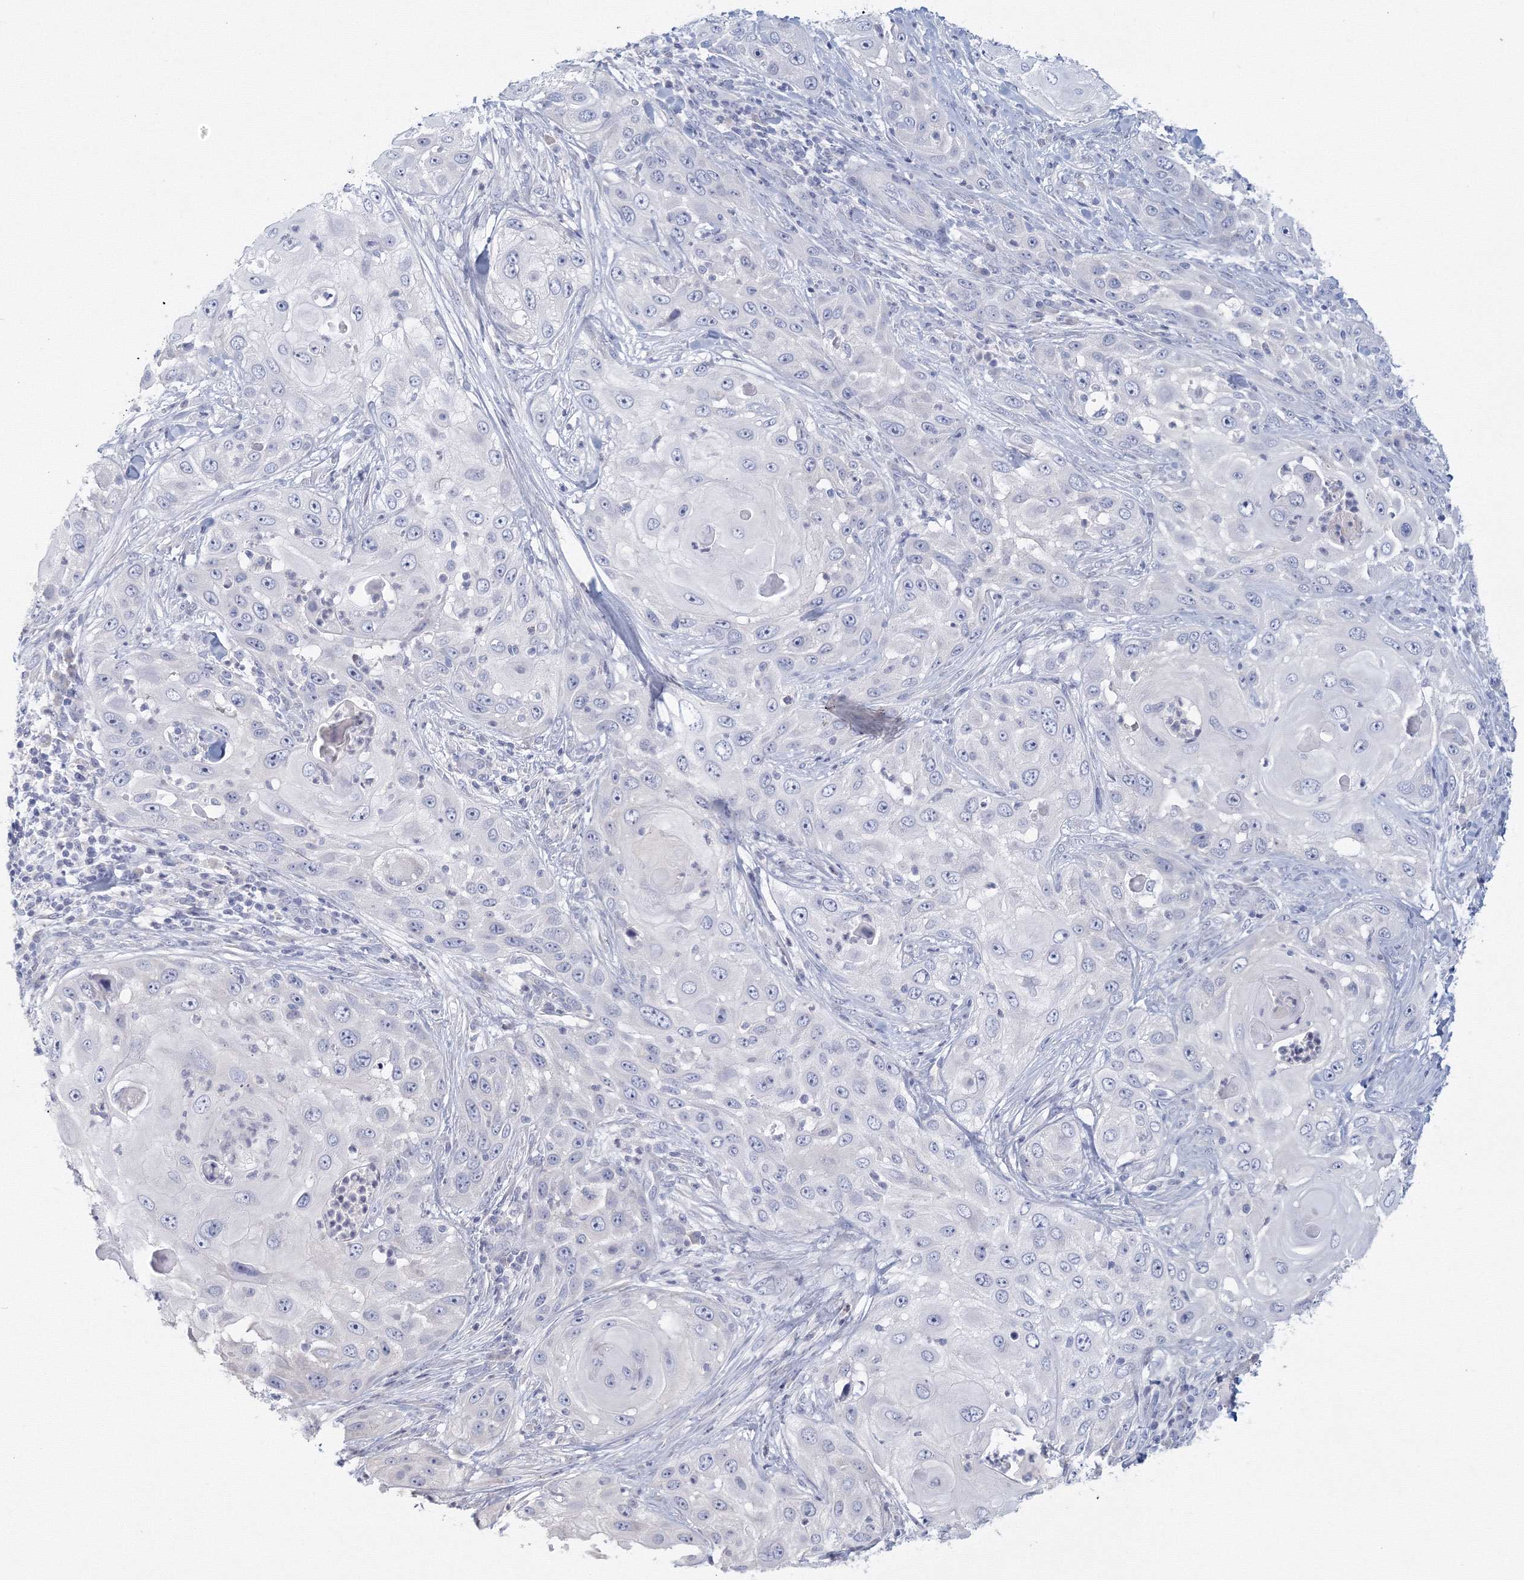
{"staining": {"intensity": "negative", "quantity": "none", "location": "none"}, "tissue": "skin cancer", "cell_type": "Tumor cells", "image_type": "cancer", "snomed": [{"axis": "morphology", "description": "Squamous cell carcinoma, NOS"}, {"axis": "topography", "description": "Skin"}], "caption": "Protein analysis of squamous cell carcinoma (skin) demonstrates no significant positivity in tumor cells. (DAB immunohistochemistry (IHC), high magnification).", "gene": "TACC2", "patient": {"sex": "female", "age": 44}}